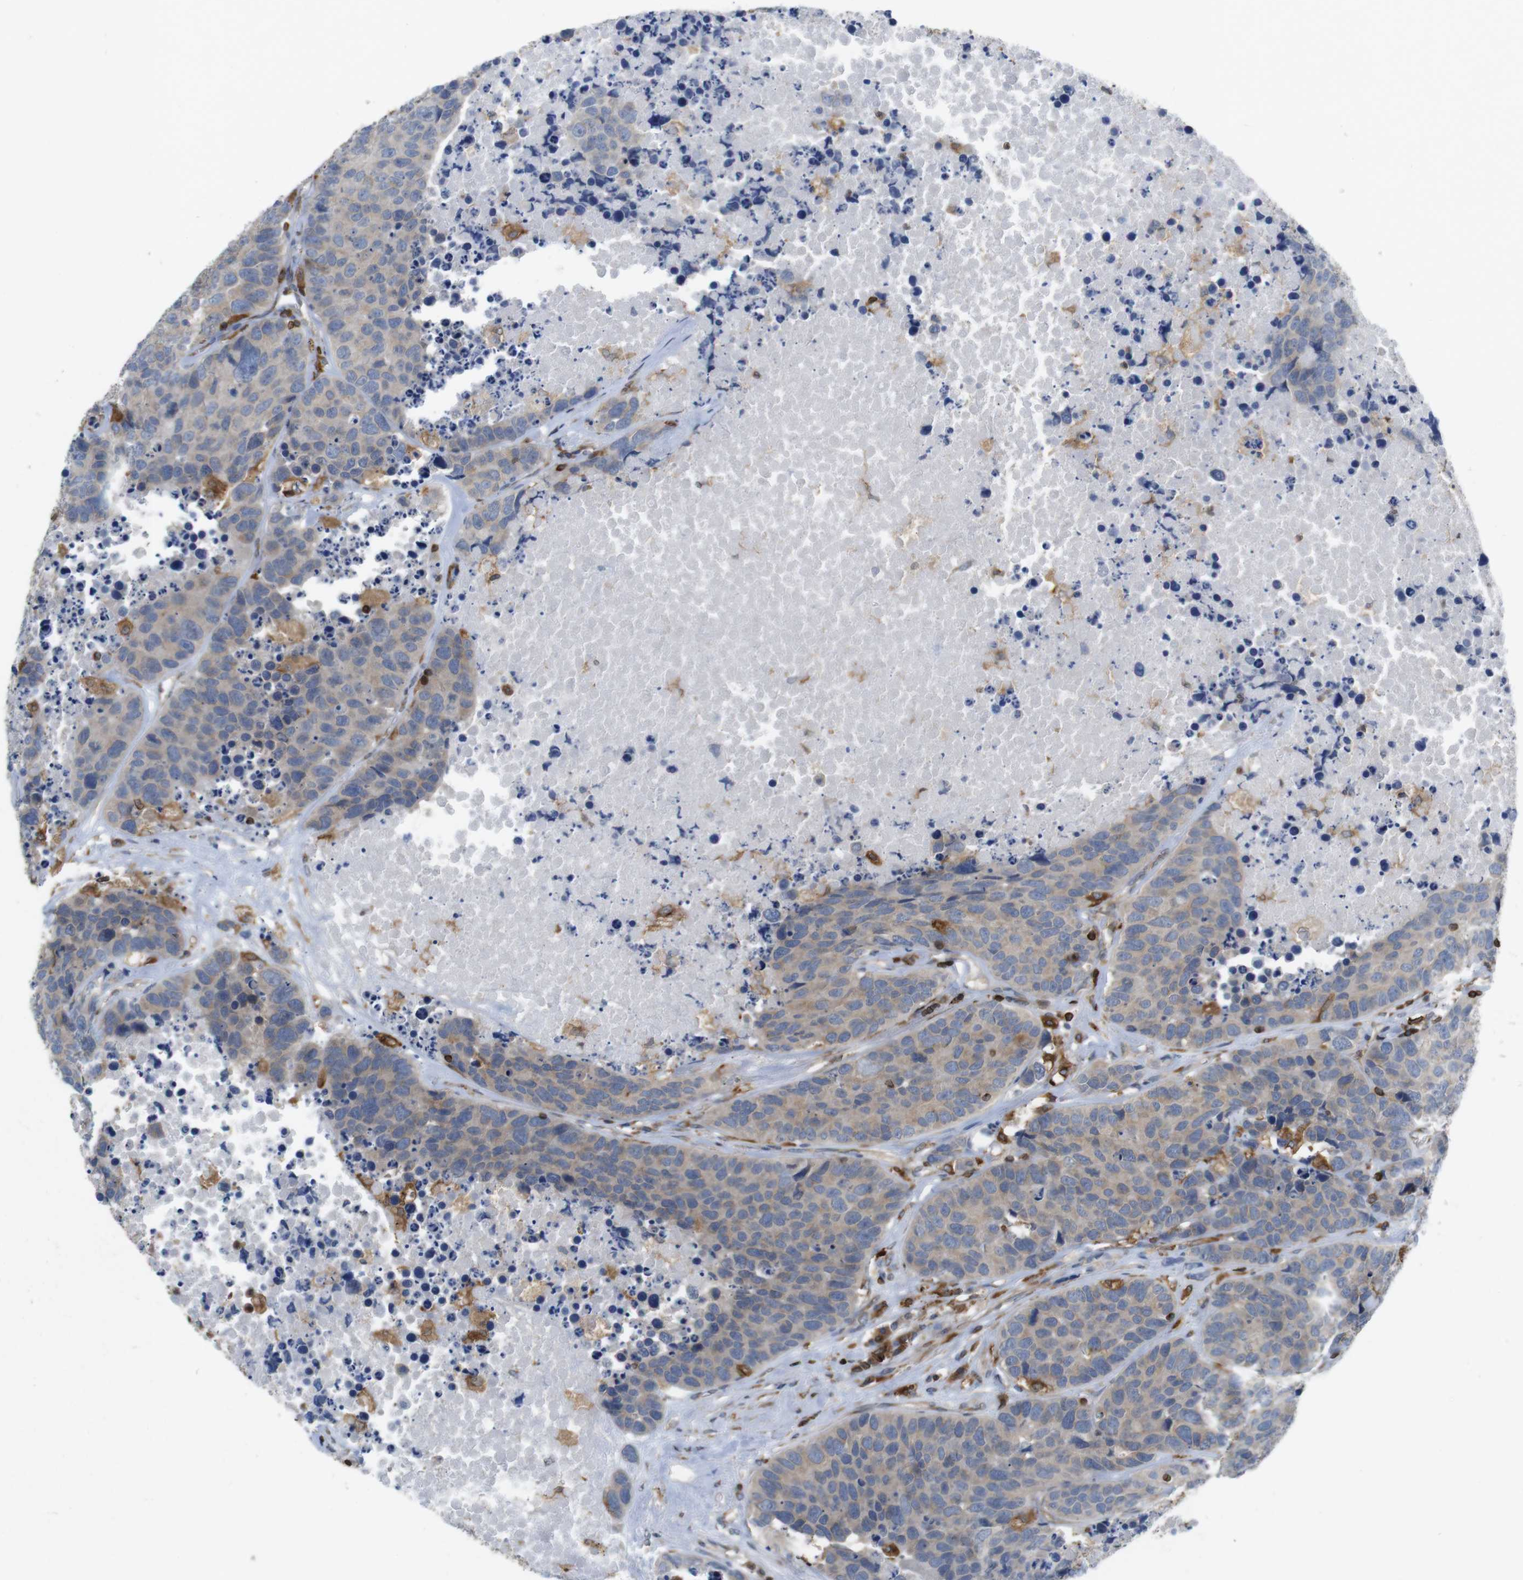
{"staining": {"intensity": "weak", "quantity": ">75%", "location": "cytoplasmic/membranous"}, "tissue": "carcinoid", "cell_type": "Tumor cells", "image_type": "cancer", "snomed": [{"axis": "morphology", "description": "Carcinoid, malignant, NOS"}, {"axis": "topography", "description": "Lung"}], "caption": "The photomicrograph reveals immunohistochemical staining of malignant carcinoid. There is weak cytoplasmic/membranous expression is identified in approximately >75% of tumor cells. (DAB IHC, brown staining for protein, blue staining for nuclei).", "gene": "ARL6IP5", "patient": {"sex": "male", "age": 60}}